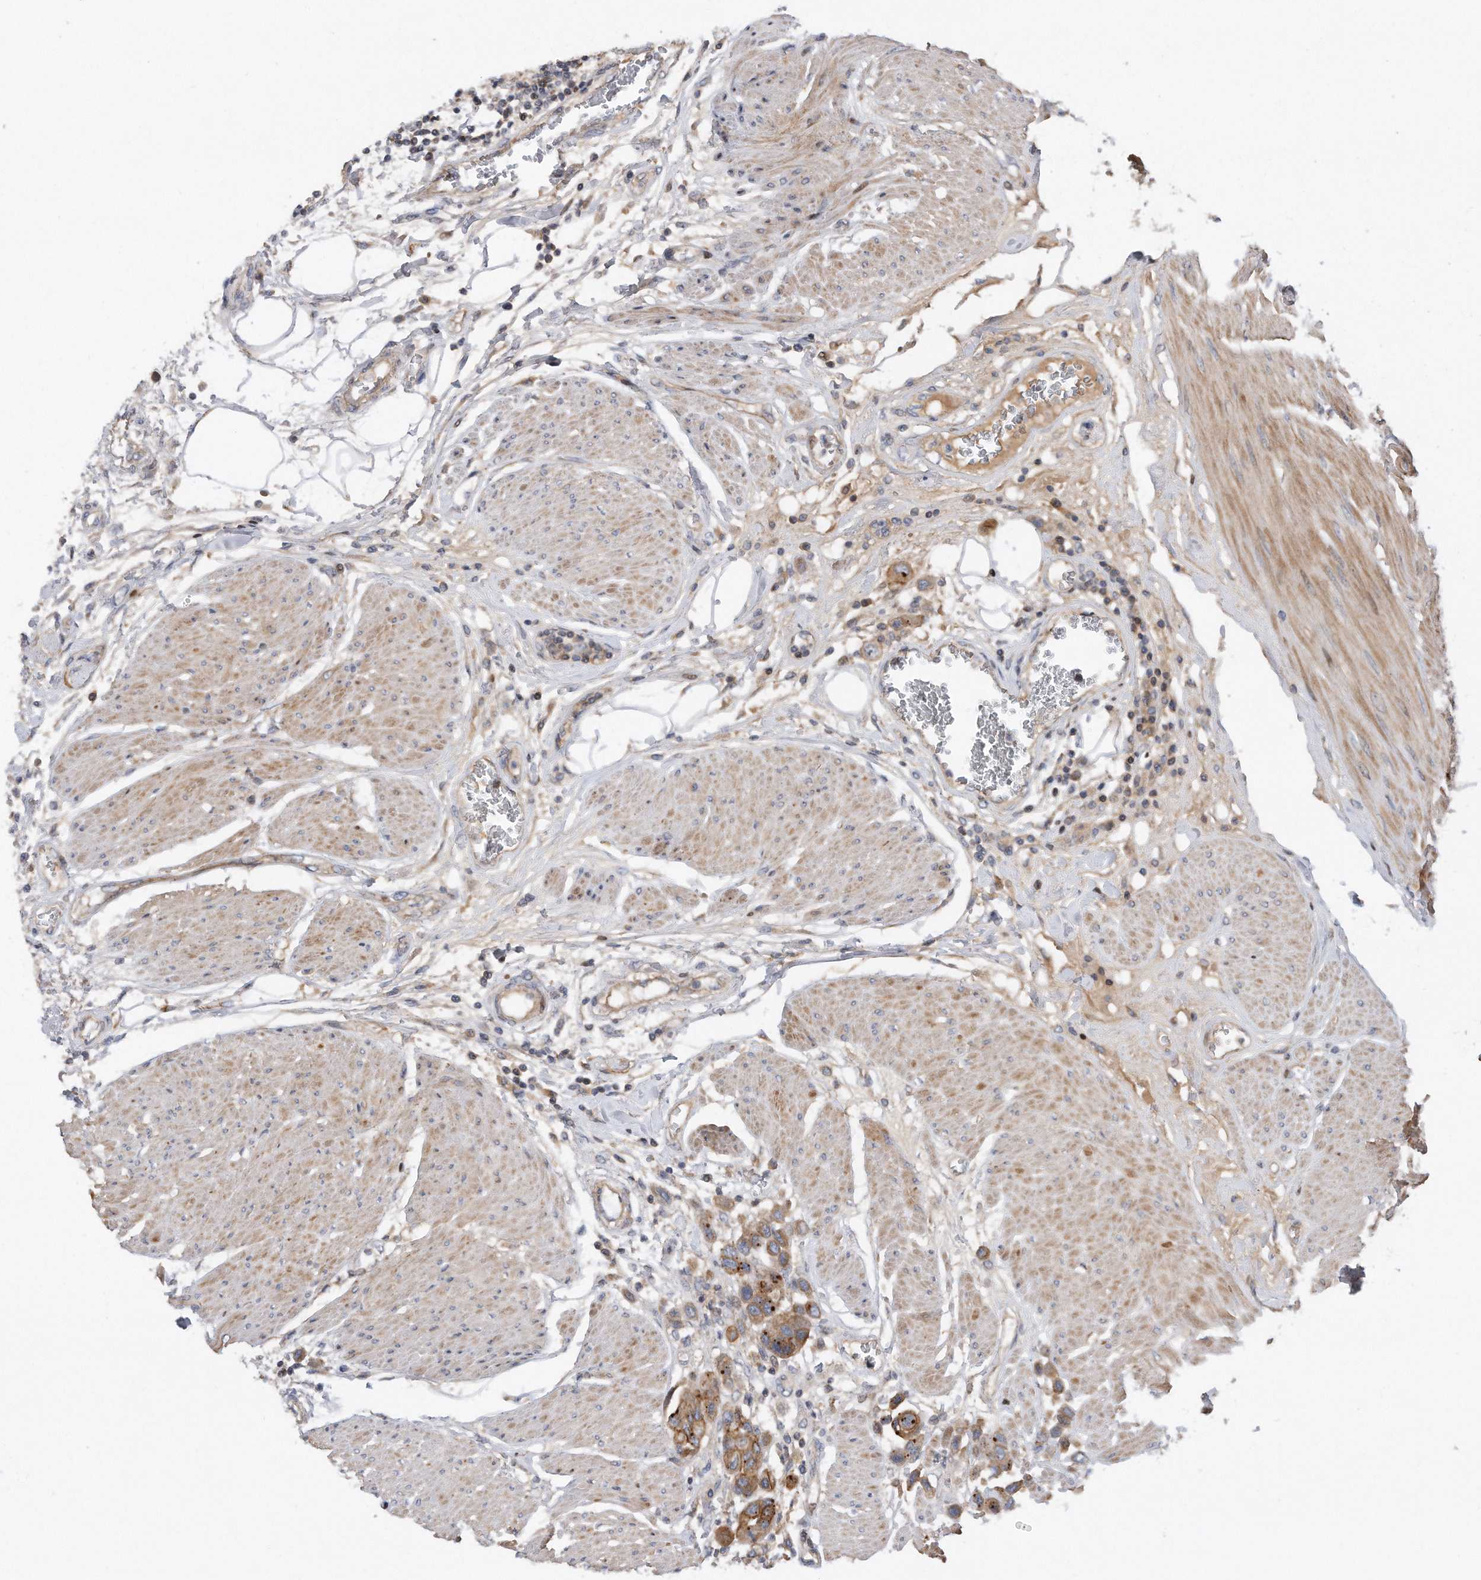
{"staining": {"intensity": "moderate", "quantity": ">75%", "location": "cytoplasmic/membranous"}, "tissue": "urothelial cancer", "cell_type": "Tumor cells", "image_type": "cancer", "snomed": [{"axis": "morphology", "description": "Urothelial carcinoma, High grade"}, {"axis": "topography", "description": "Urinary bladder"}], "caption": "This is an image of immunohistochemistry staining of urothelial carcinoma (high-grade), which shows moderate positivity in the cytoplasmic/membranous of tumor cells.", "gene": "CDH12", "patient": {"sex": "male", "age": 50}}